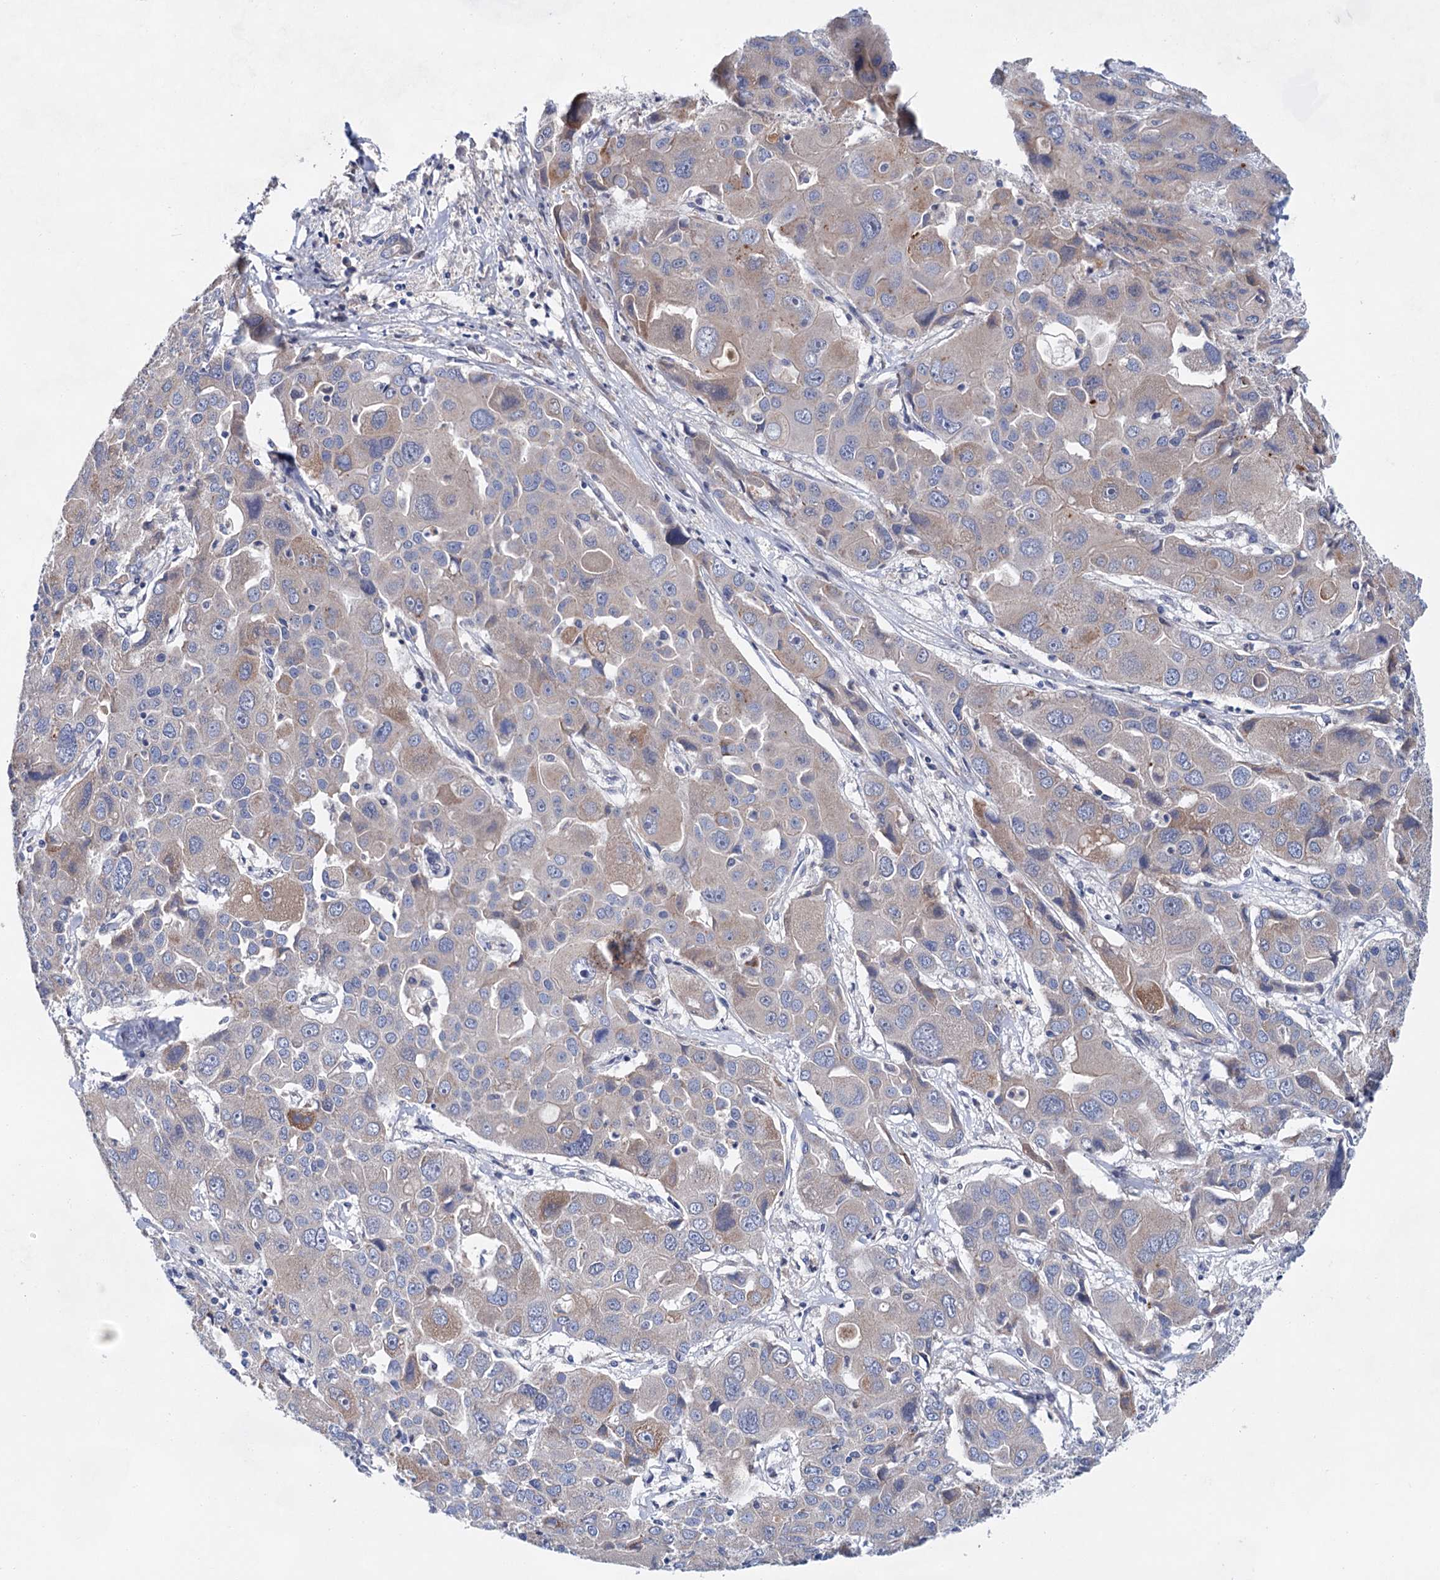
{"staining": {"intensity": "negative", "quantity": "none", "location": "none"}, "tissue": "liver cancer", "cell_type": "Tumor cells", "image_type": "cancer", "snomed": [{"axis": "morphology", "description": "Cholangiocarcinoma"}, {"axis": "topography", "description": "Liver"}], "caption": "This is an immunohistochemistry (IHC) photomicrograph of human liver cancer. There is no expression in tumor cells.", "gene": "MORN3", "patient": {"sex": "male", "age": 67}}